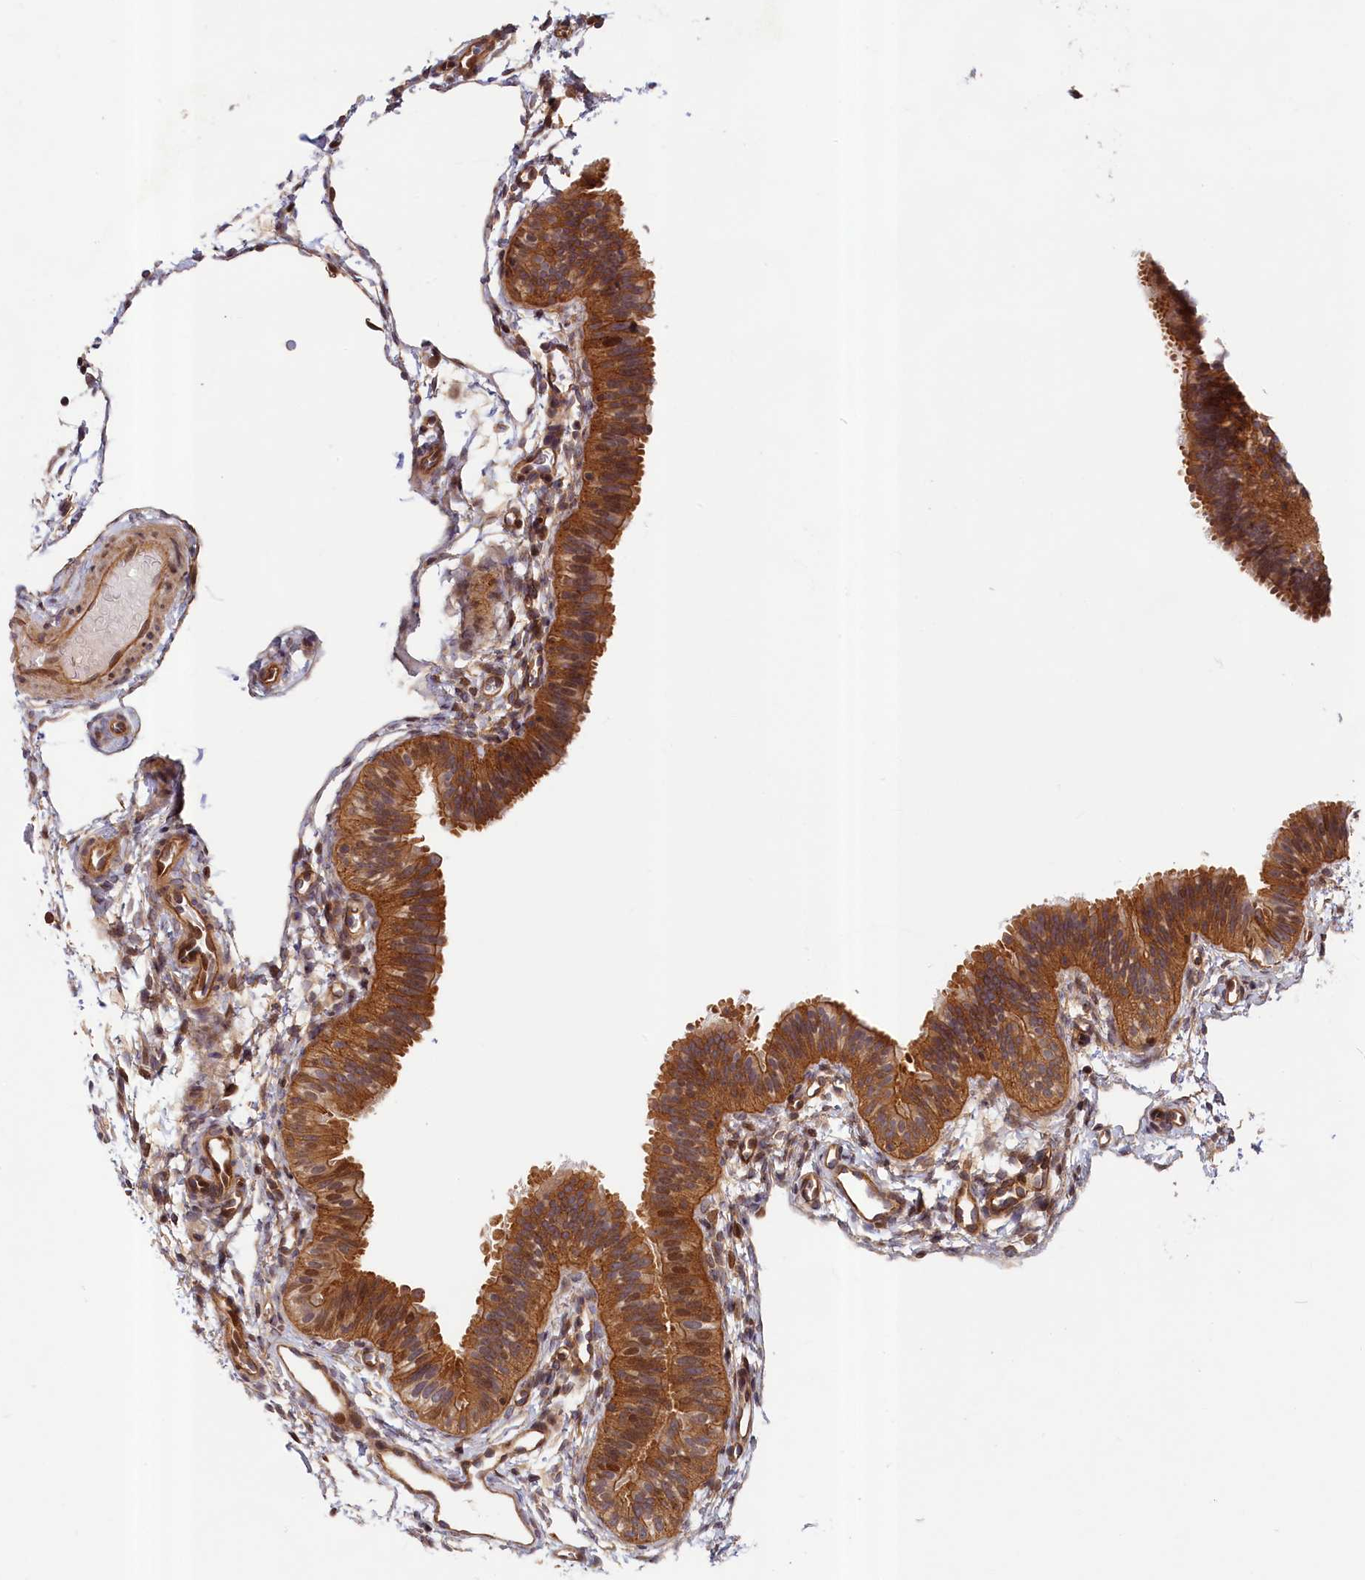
{"staining": {"intensity": "moderate", "quantity": ">75%", "location": "cytoplasmic/membranous"}, "tissue": "fallopian tube", "cell_type": "Glandular cells", "image_type": "normal", "snomed": [{"axis": "morphology", "description": "Normal tissue, NOS"}, {"axis": "topography", "description": "Fallopian tube"}], "caption": "The micrograph demonstrates staining of benign fallopian tube, revealing moderate cytoplasmic/membranous protein positivity (brown color) within glandular cells.", "gene": "CEP44", "patient": {"sex": "female", "age": 35}}